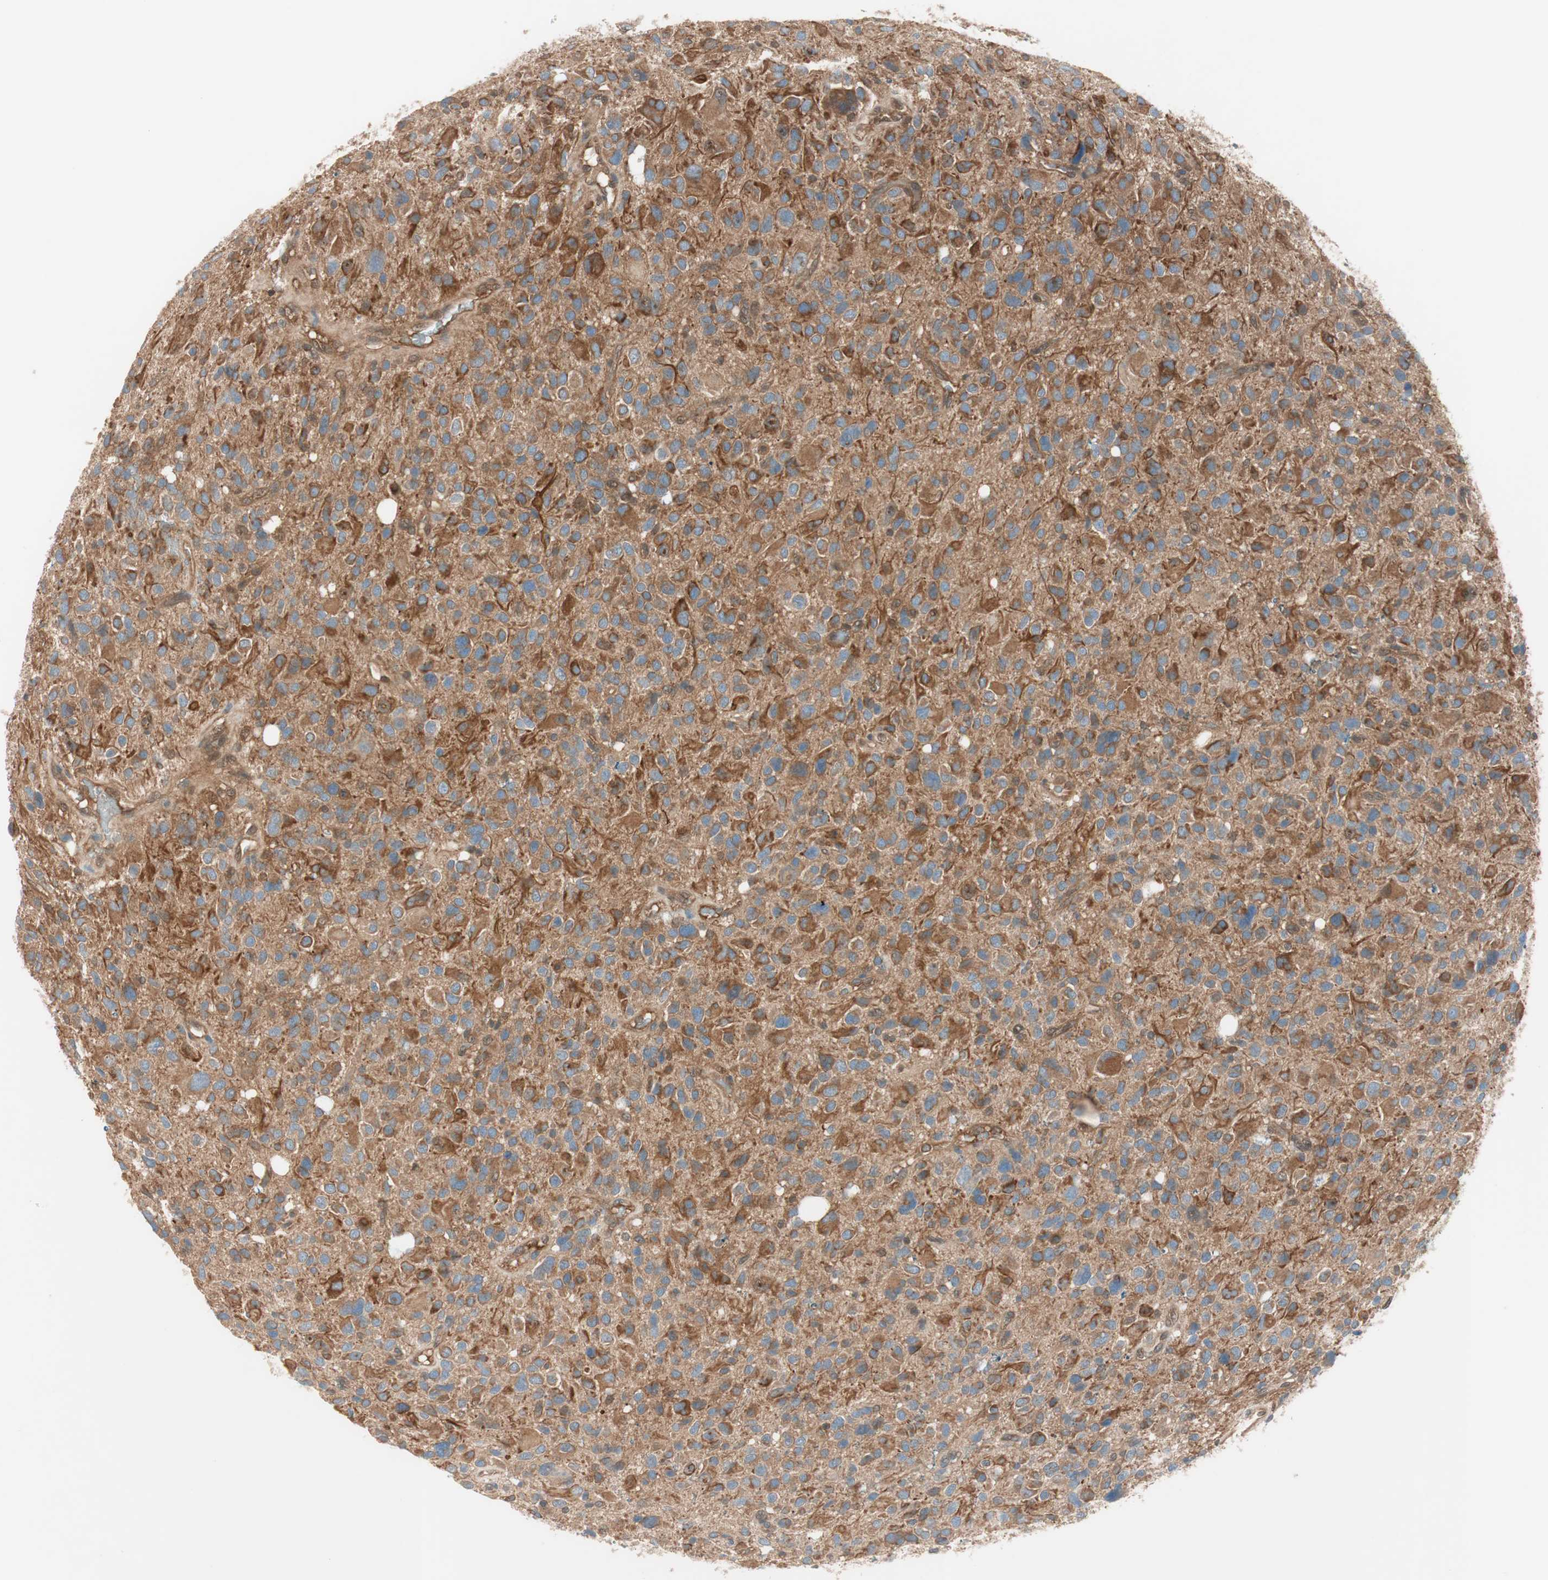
{"staining": {"intensity": "strong", "quantity": ">75%", "location": "cytoplasmic/membranous"}, "tissue": "glioma", "cell_type": "Tumor cells", "image_type": "cancer", "snomed": [{"axis": "morphology", "description": "Glioma, malignant, High grade"}, {"axis": "topography", "description": "Brain"}], "caption": "DAB immunohistochemical staining of malignant high-grade glioma exhibits strong cytoplasmic/membranous protein positivity in about >75% of tumor cells. (IHC, brightfield microscopy, high magnification).", "gene": "GALT", "patient": {"sex": "male", "age": 48}}